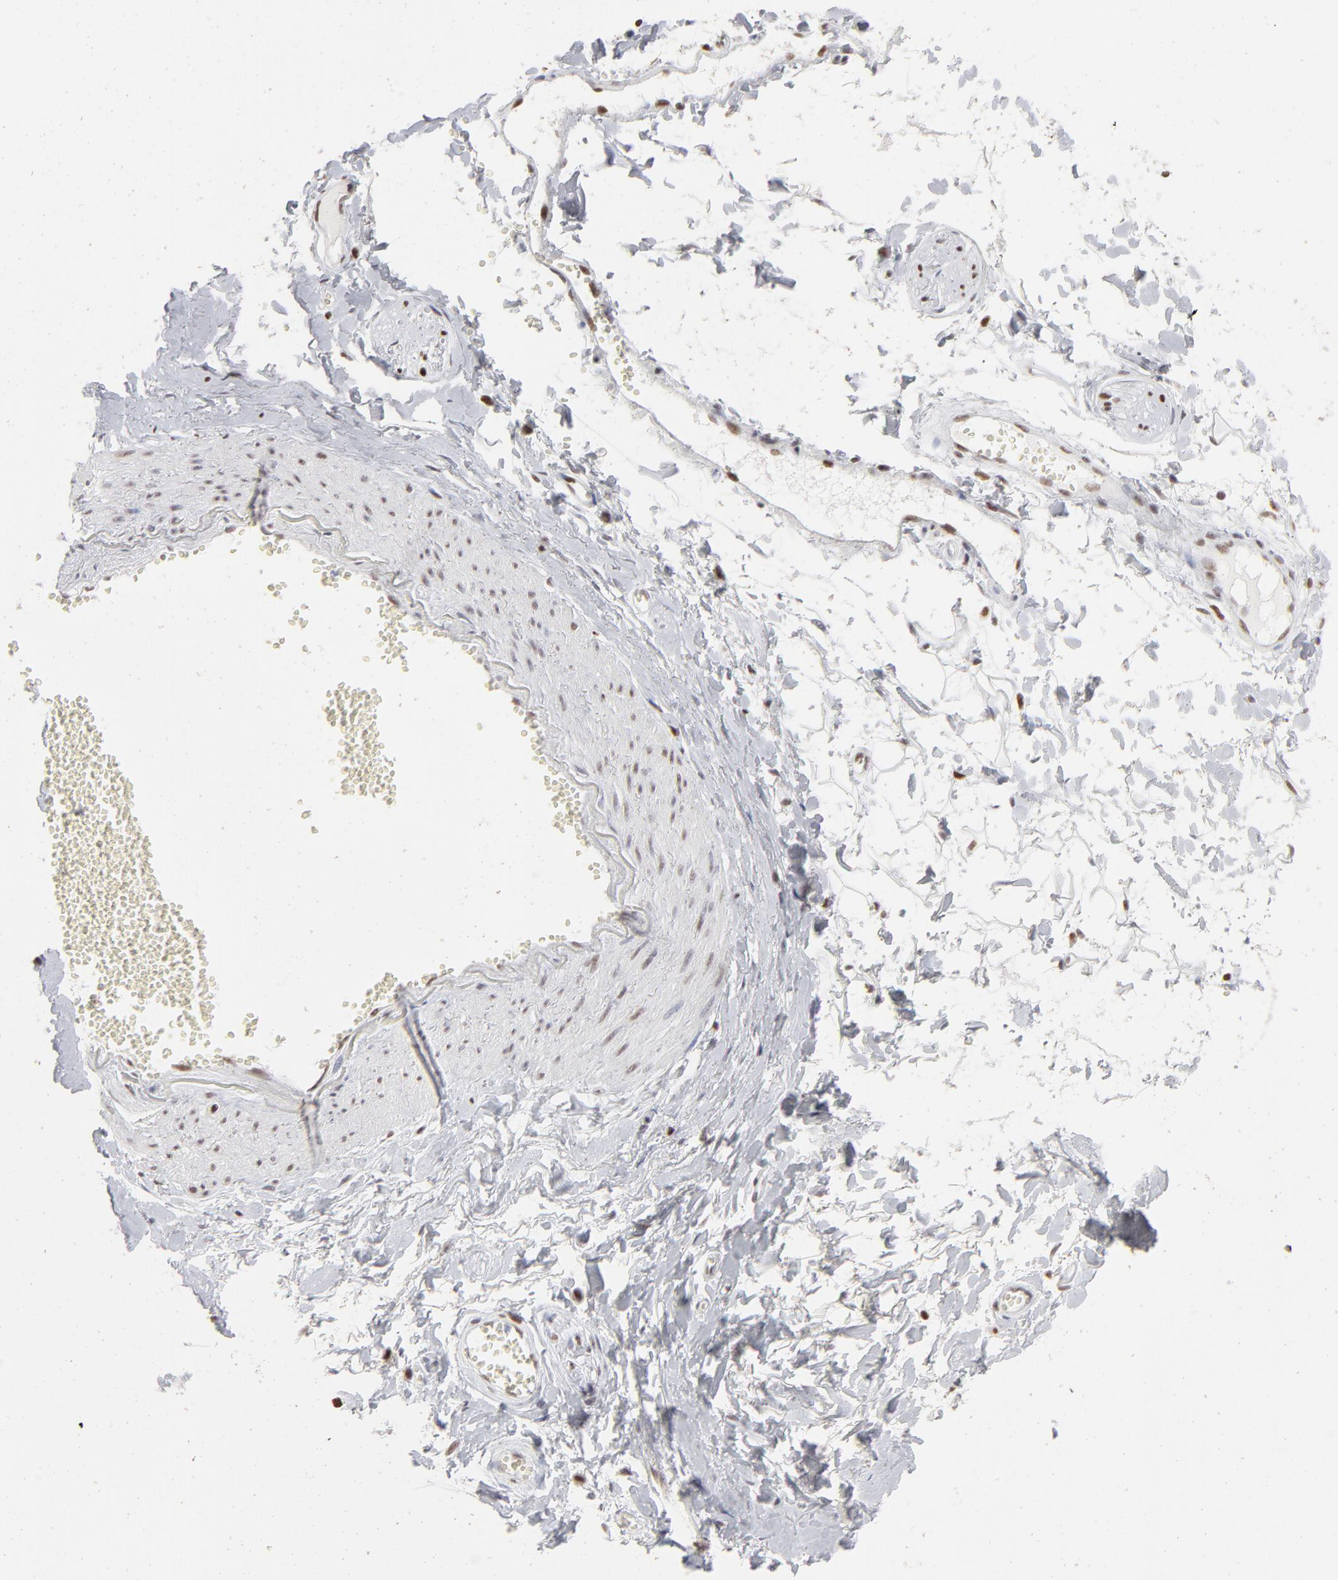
{"staining": {"intensity": "moderate", "quantity": "25%-75%", "location": "nuclear"}, "tissue": "adipose tissue", "cell_type": "Adipocytes", "image_type": "normal", "snomed": [{"axis": "morphology", "description": "Normal tissue, NOS"}, {"axis": "morphology", "description": "Inflammation, NOS"}, {"axis": "topography", "description": "Salivary gland"}, {"axis": "topography", "description": "Peripheral nerve tissue"}], "caption": "Protein staining reveals moderate nuclear positivity in approximately 25%-75% of adipocytes in benign adipose tissue.", "gene": "PARP1", "patient": {"sex": "female", "age": 75}}